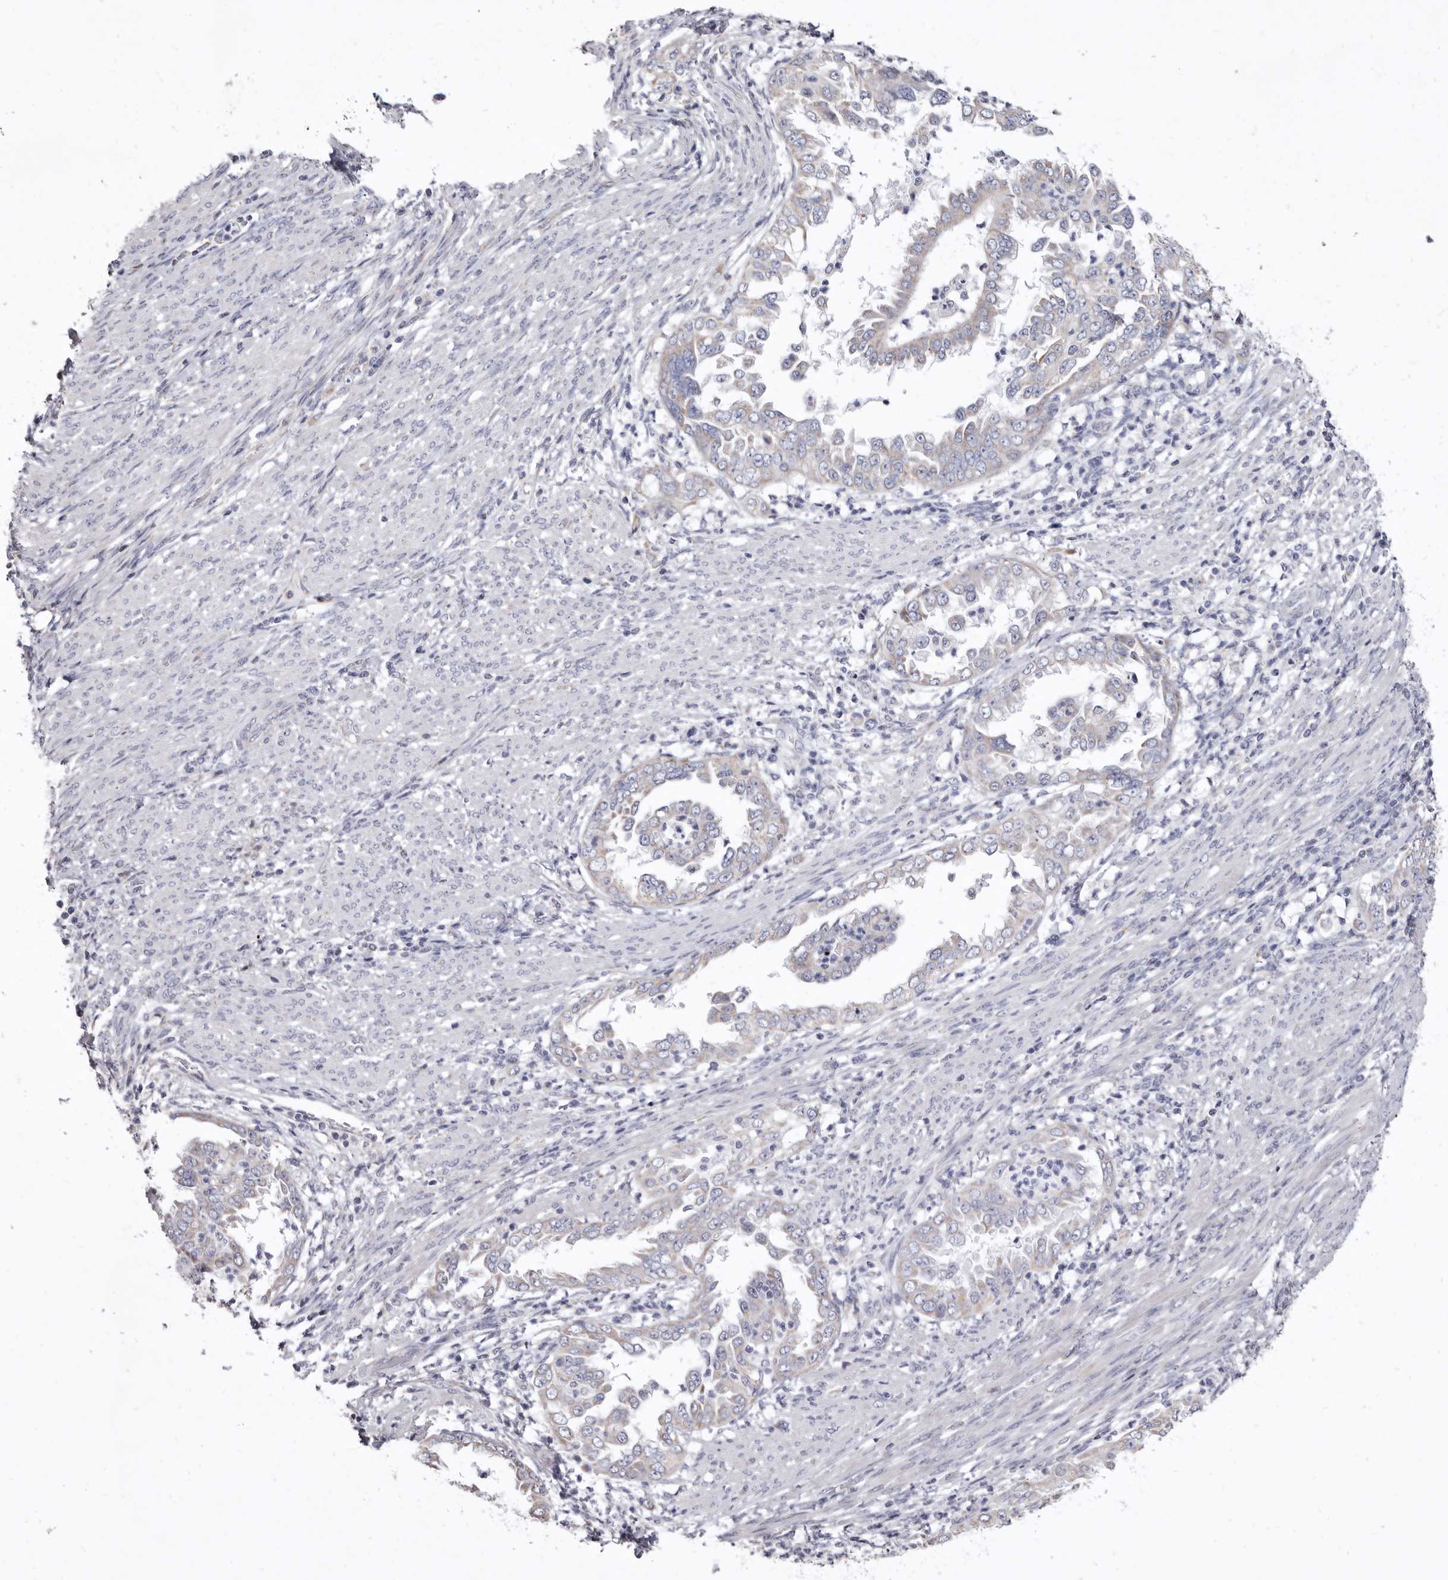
{"staining": {"intensity": "negative", "quantity": "none", "location": "none"}, "tissue": "endometrial cancer", "cell_type": "Tumor cells", "image_type": "cancer", "snomed": [{"axis": "morphology", "description": "Adenocarcinoma, NOS"}, {"axis": "topography", "description": "Endometrium"}], "caption": "Immunohistochemistry histopathology image of neoplastic tissue: human endometrial cancer (adenocarcinoma) stained with DAB (3,3'-diaminobenzidine) reveals no significant protein staining in tumor cells.", "gene": "CYP2E1", "patient": {"sex": "female", "age": 85}}